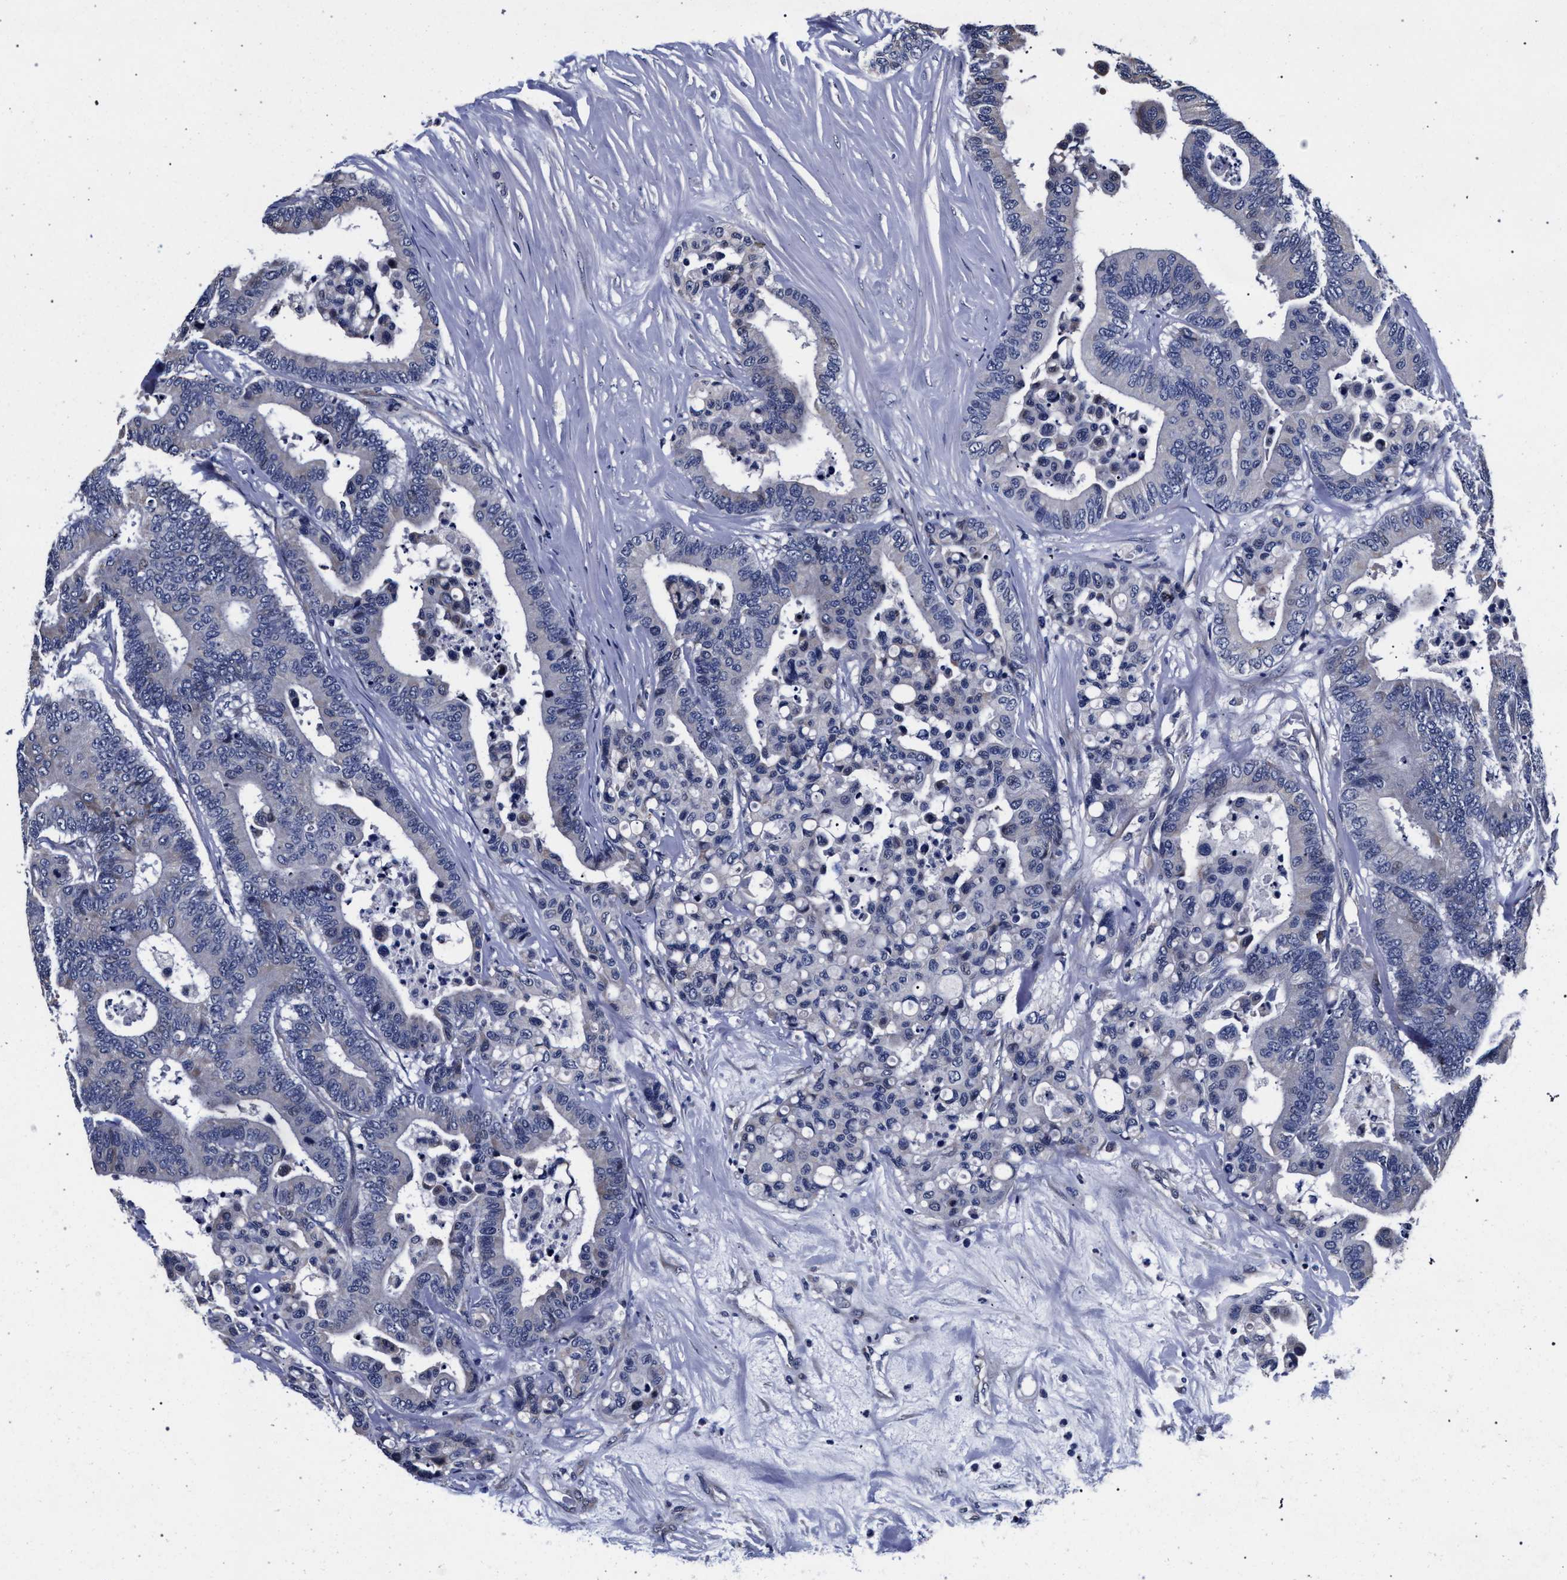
{"staining": {"intensity": "negative", "quantity": "none", "location": "none"}, "tissue": "colorectal cancer", "cell_type": "Tumor cells", "image_type": "cancer", "snomed": [{"axis": "morphology", "description": "Normal tissue, NOS"}, {"axis": "morphology", "description": "Adenocarcinoma, NOS"}, {"axis": "topography", "description": "Colon"}], "caption": "This is a micrograph of IHC staining of colorectal adenocarcinoma, which shows no positivity in tumor cells. Brightfield microscopy of immunohistochemistry stained with DAB (3,3'-diaminobenzidine) (brown) and hematoxylin (blue), captured at high magnification.", "gene": "CFAP95", "patient": {"sex": "male", "age": 82}}